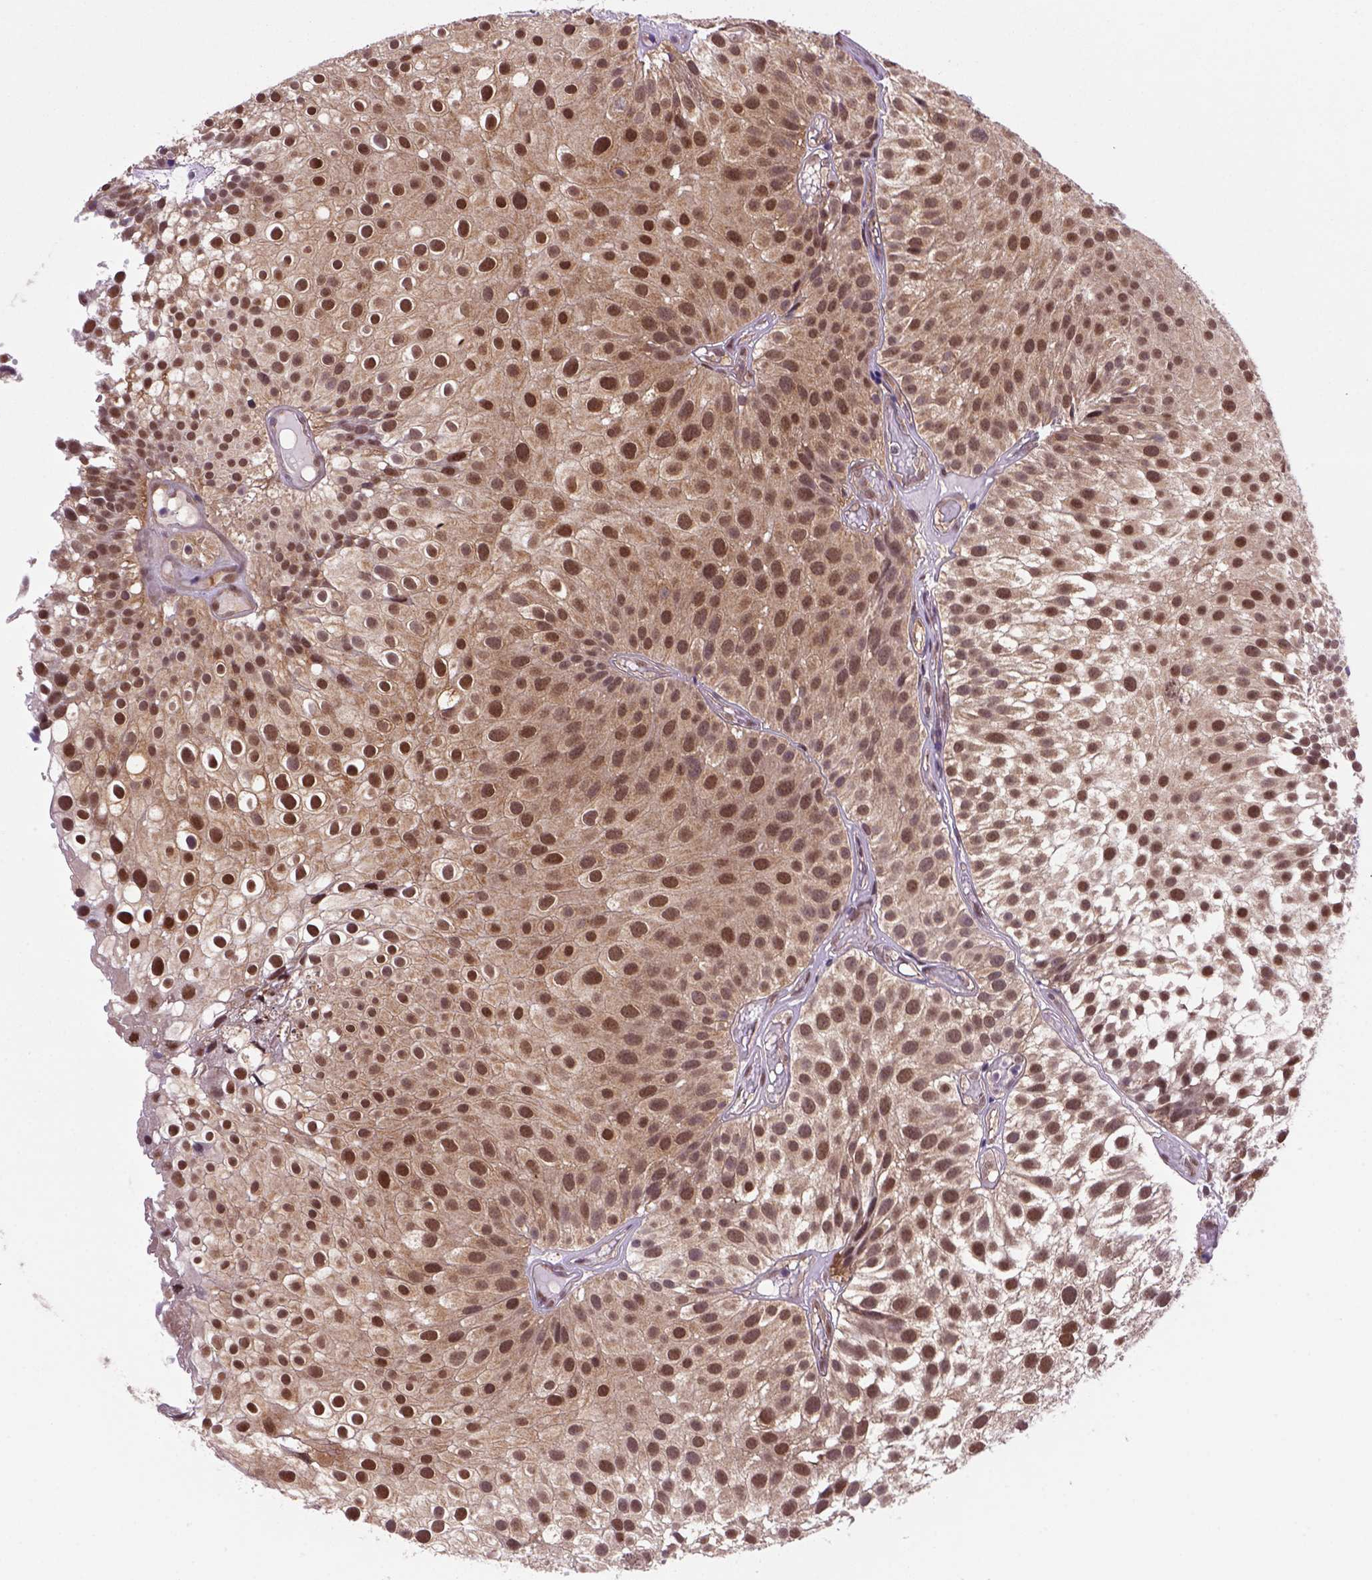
{"staining": {"intensity": "strong", "quantity": ">75%", "location": "cytoplasmic/membranous,nuclear"}, "tissue": "urothelial cancer", "cell_type": "Tumor cells", "image_type": "cancer", "snomed": [{"axis": "morphology", "description": "Urothelial carcinoma, Low grade"}, {"axis": "topography", "description": "Urinary bladder"}], "caption": "Human urothelial carcinoma (low-grade) stained with a protein marker shows strong staining in tumor cells.", "gene": "PSMC2", "patient": {"sex": "male", "age": 79}}